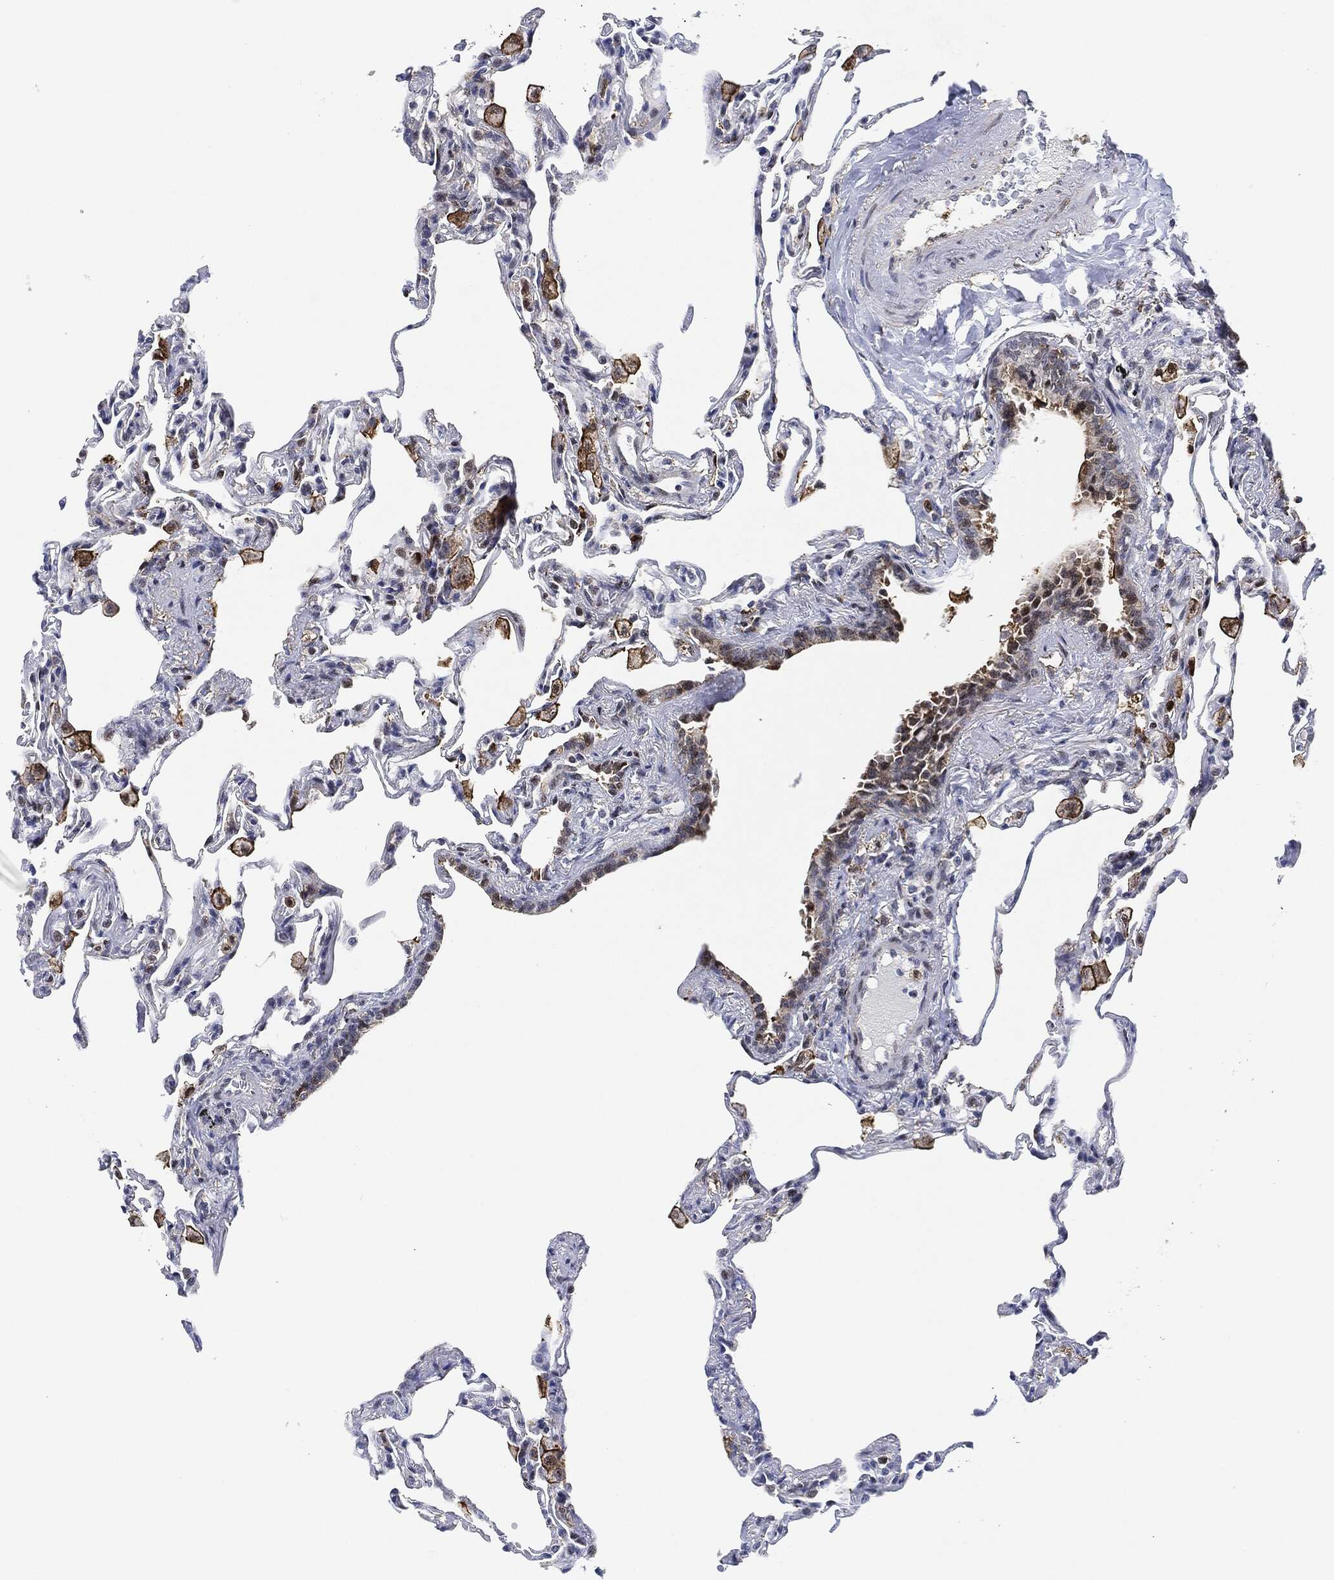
{"staining": {"intensity": "negative", "quantity": "none", "location": "none"}, "tissue": "lung", "cell_type": "Alveolar cells", "image_type": "normal", "snomed": [{"axis": "morphology", "description": "Normal tissue, NOS"}, {"axis": "topography", "description": "Lung"}], "caption": "Immunohistochemical staining of normal human lung shows no significant expression in alveolar cells.", "gene": "NANOS3", "patient": {"sex": "female", "age": 57}}